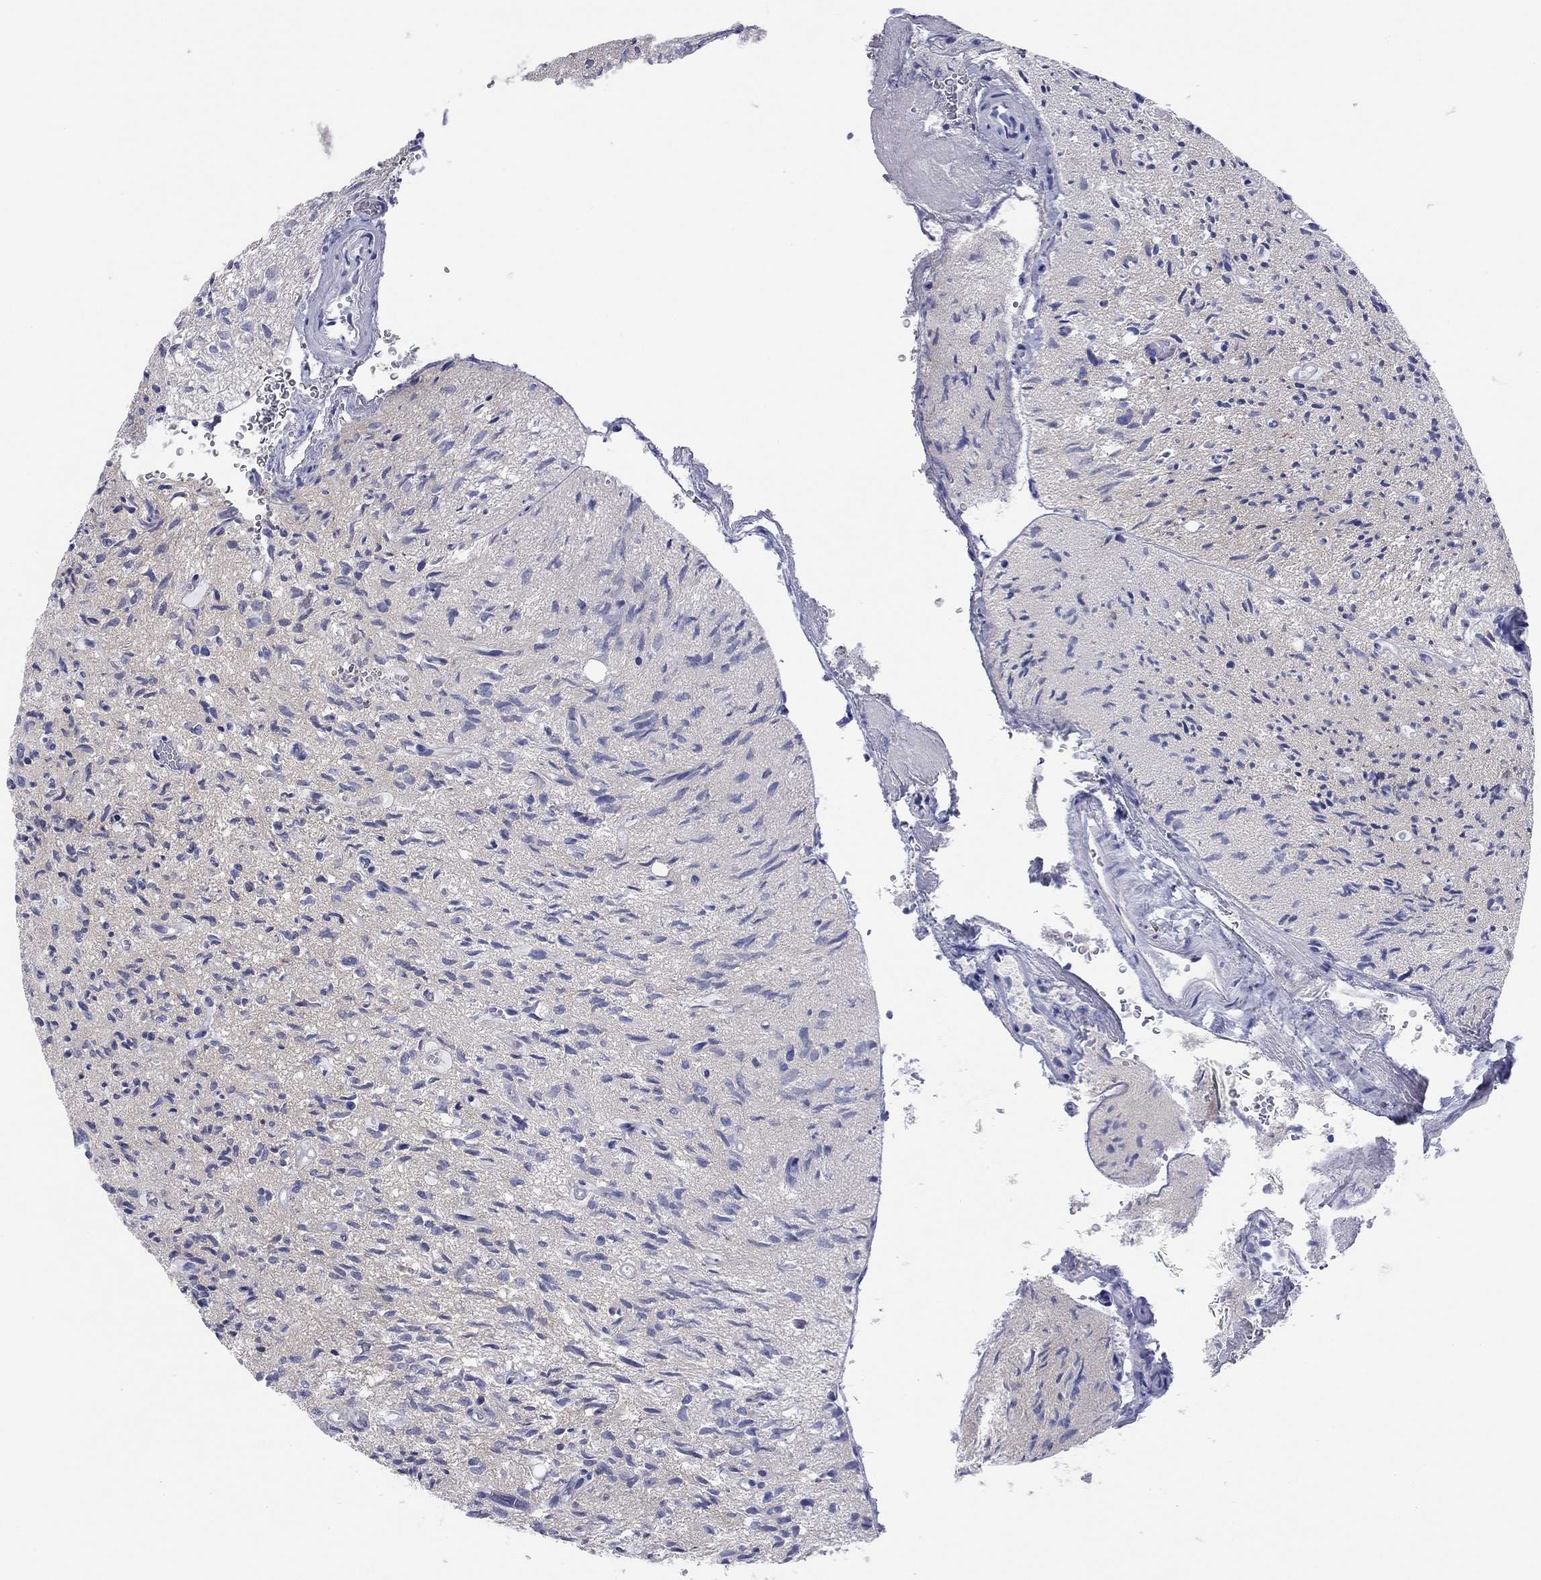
{"staining": {"intensity": "negative", "quantity": "none", "location": "none"}, "tissue": "glioma", "cell_type": "Tumor cells", "image_type": "cancer", "snomed": [{"axis": "morphology", "description": "Glioma, malignant, High grade"}, {"axis": "topography", "description": "Brain"}], "caption": "The IHC micrograph has no significant expression in tumor cells of glioma tissue. The staining is performed using DAB (3,3'-diaminobenzidine) brown chromogen with nuclei counter-stained in using hematoxylin.", "gene": "TMEM221", "patient": {"sex": "male", "age": 64}}